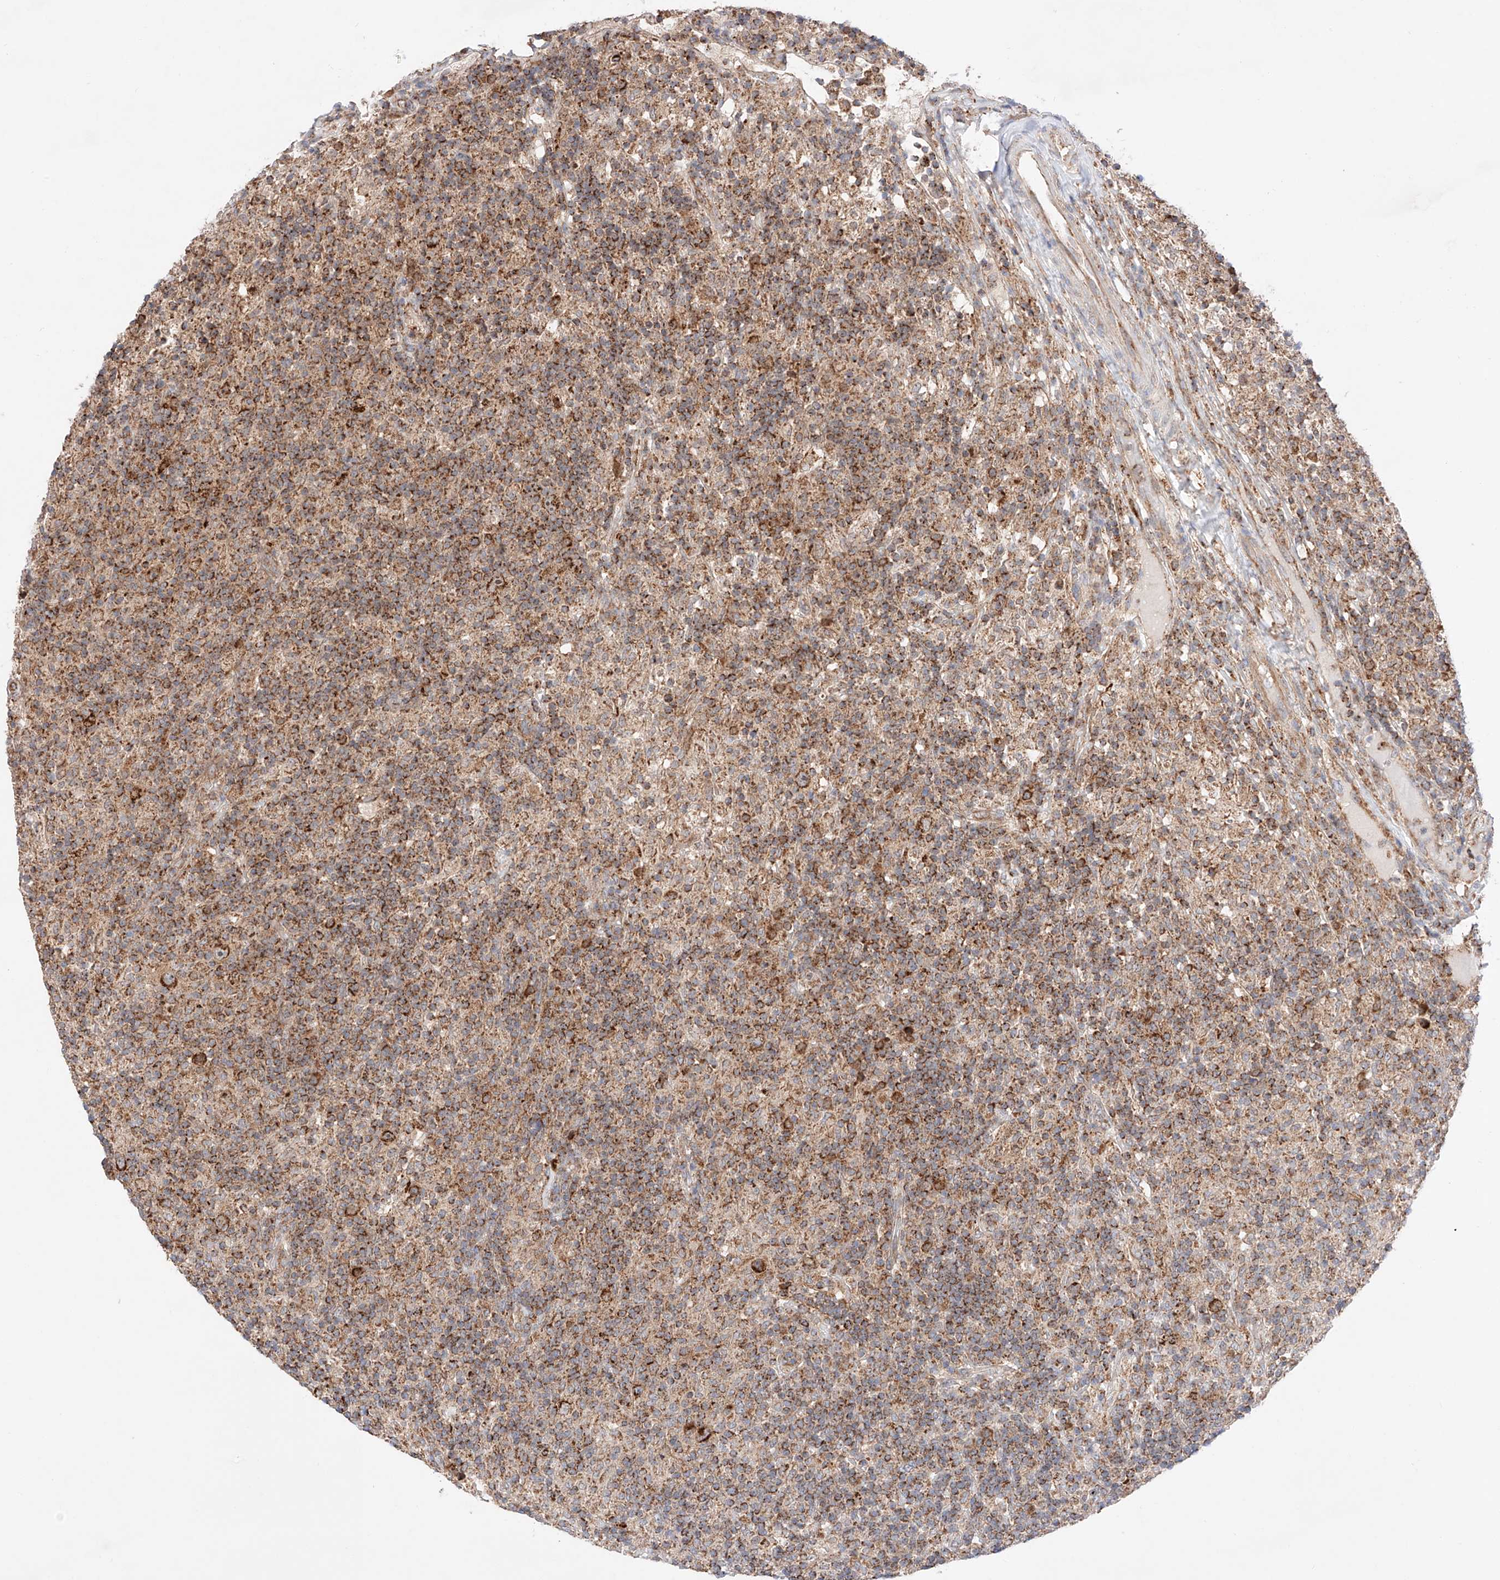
{"staining": {"intensity": "moderate", "quantity": ">75%", "location": "cytoplasmic/membranous"}, "tissue": "lymphoma", "cell_type": "Tumor cells", "image_type": "cancer", "snomed": [{"axis": "morphology", "description": "Hodgkin's disease, NOS"}, {"axis": "topography", "description": "Lymph node"}], "caption": "The photomicrograph demonstrates staining of Hodgkin's disease, revealing moderate cytoplasmic/membranous protein expression (brown color) within tumor cells. The protein is shown in brown color, while the nuclei are stained blue.", "gene": "KTI12", "patient": {"sex": "male", "age": 70}}